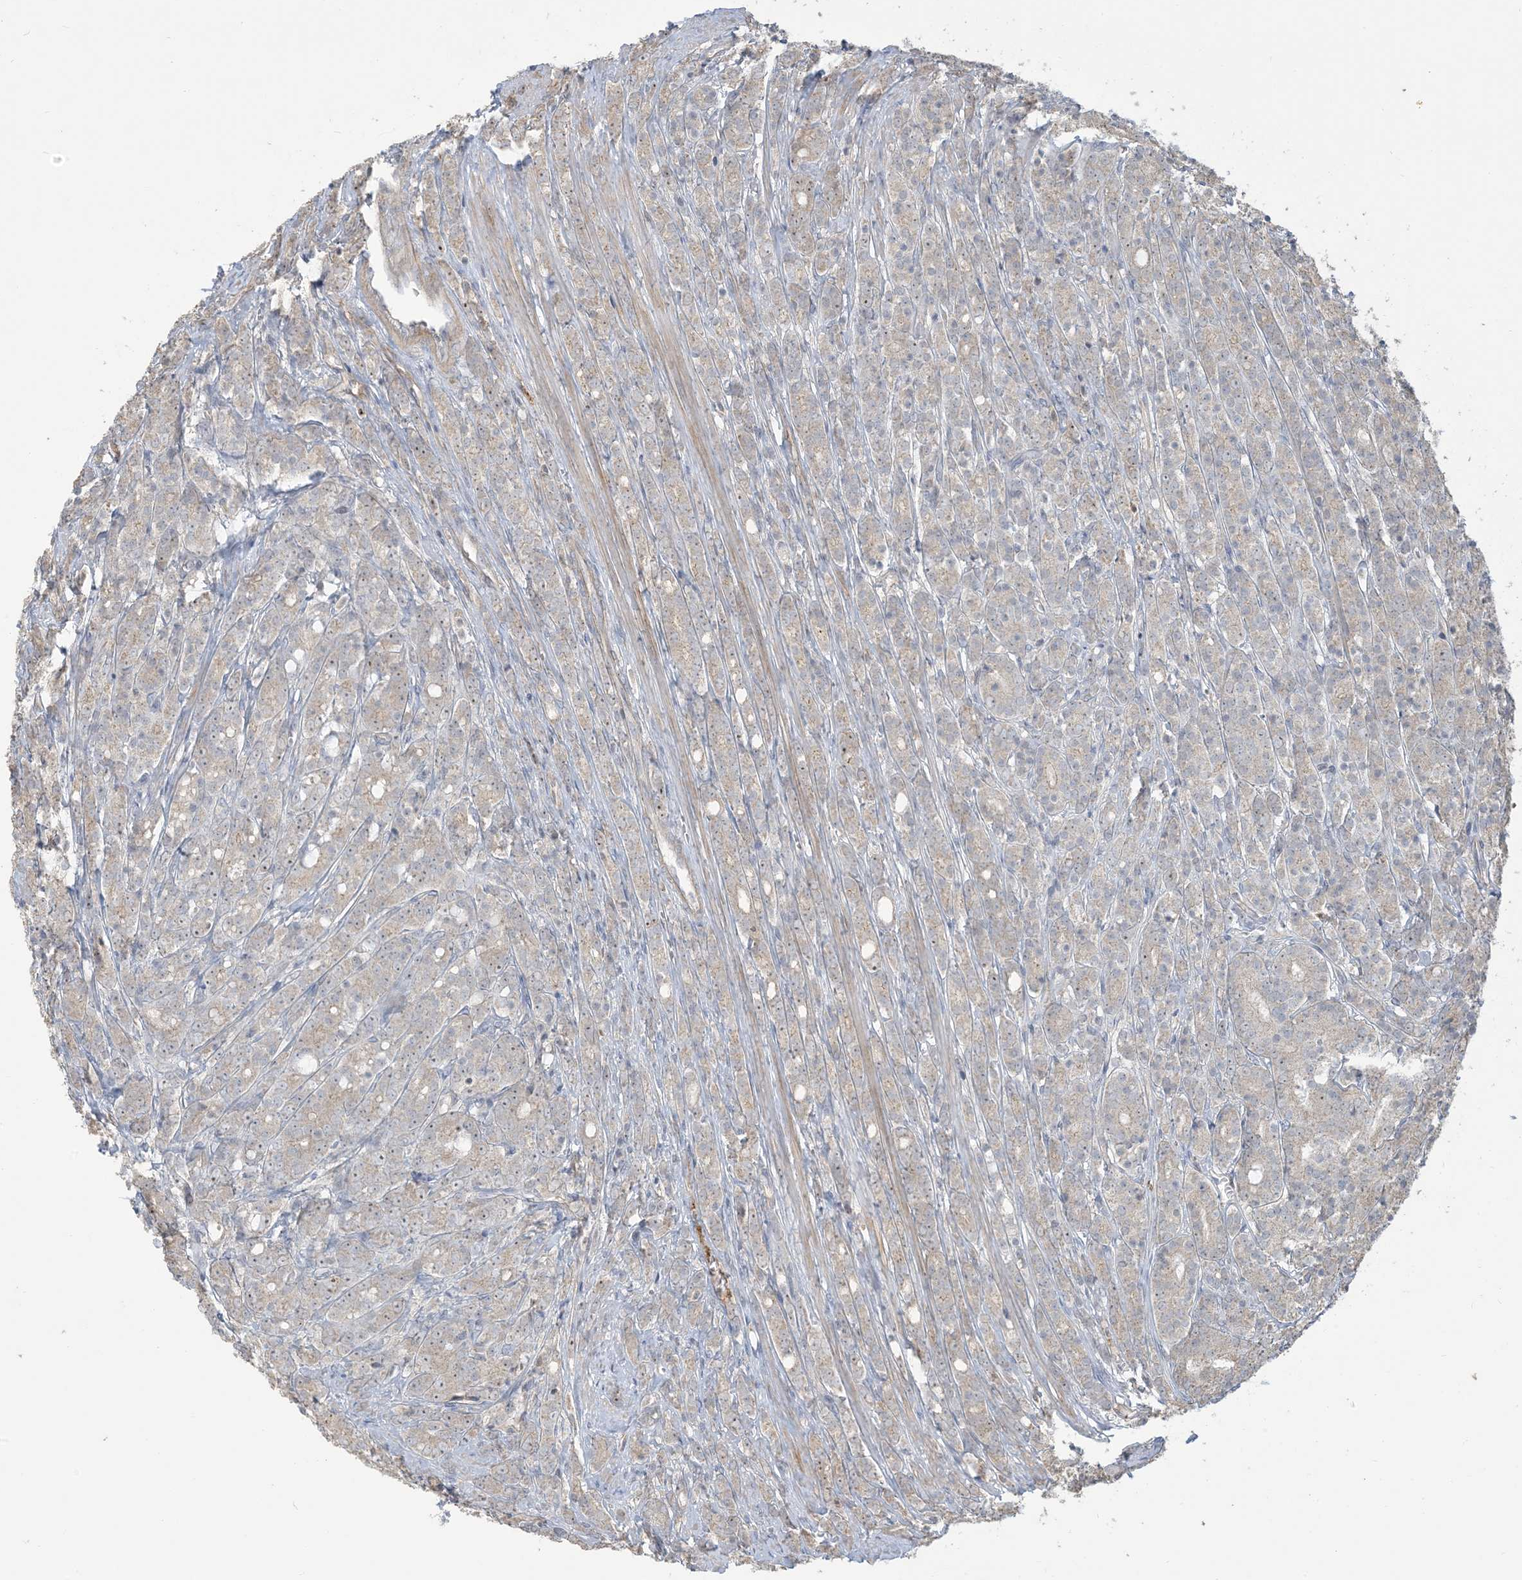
{"staining": {"intensity": "negative", "quantity": "none", "location": "none"}, "tissue": "prostate cancer", "cell_type": "Tumor cells", "image_type": "cancer", "snomed": [{"axis": "morphology", "description": "Adenocarcinoma, High grade"}, {"axis": "topography", "description": "Prostate"}], "caption": "This is a photomicrograph of IHC staining of prostate adenocarcinoma (high-grade), which shows no expression in tumor cells.", "gene": "KLHL18", "patient": {"sex": "male", "age": 62}}